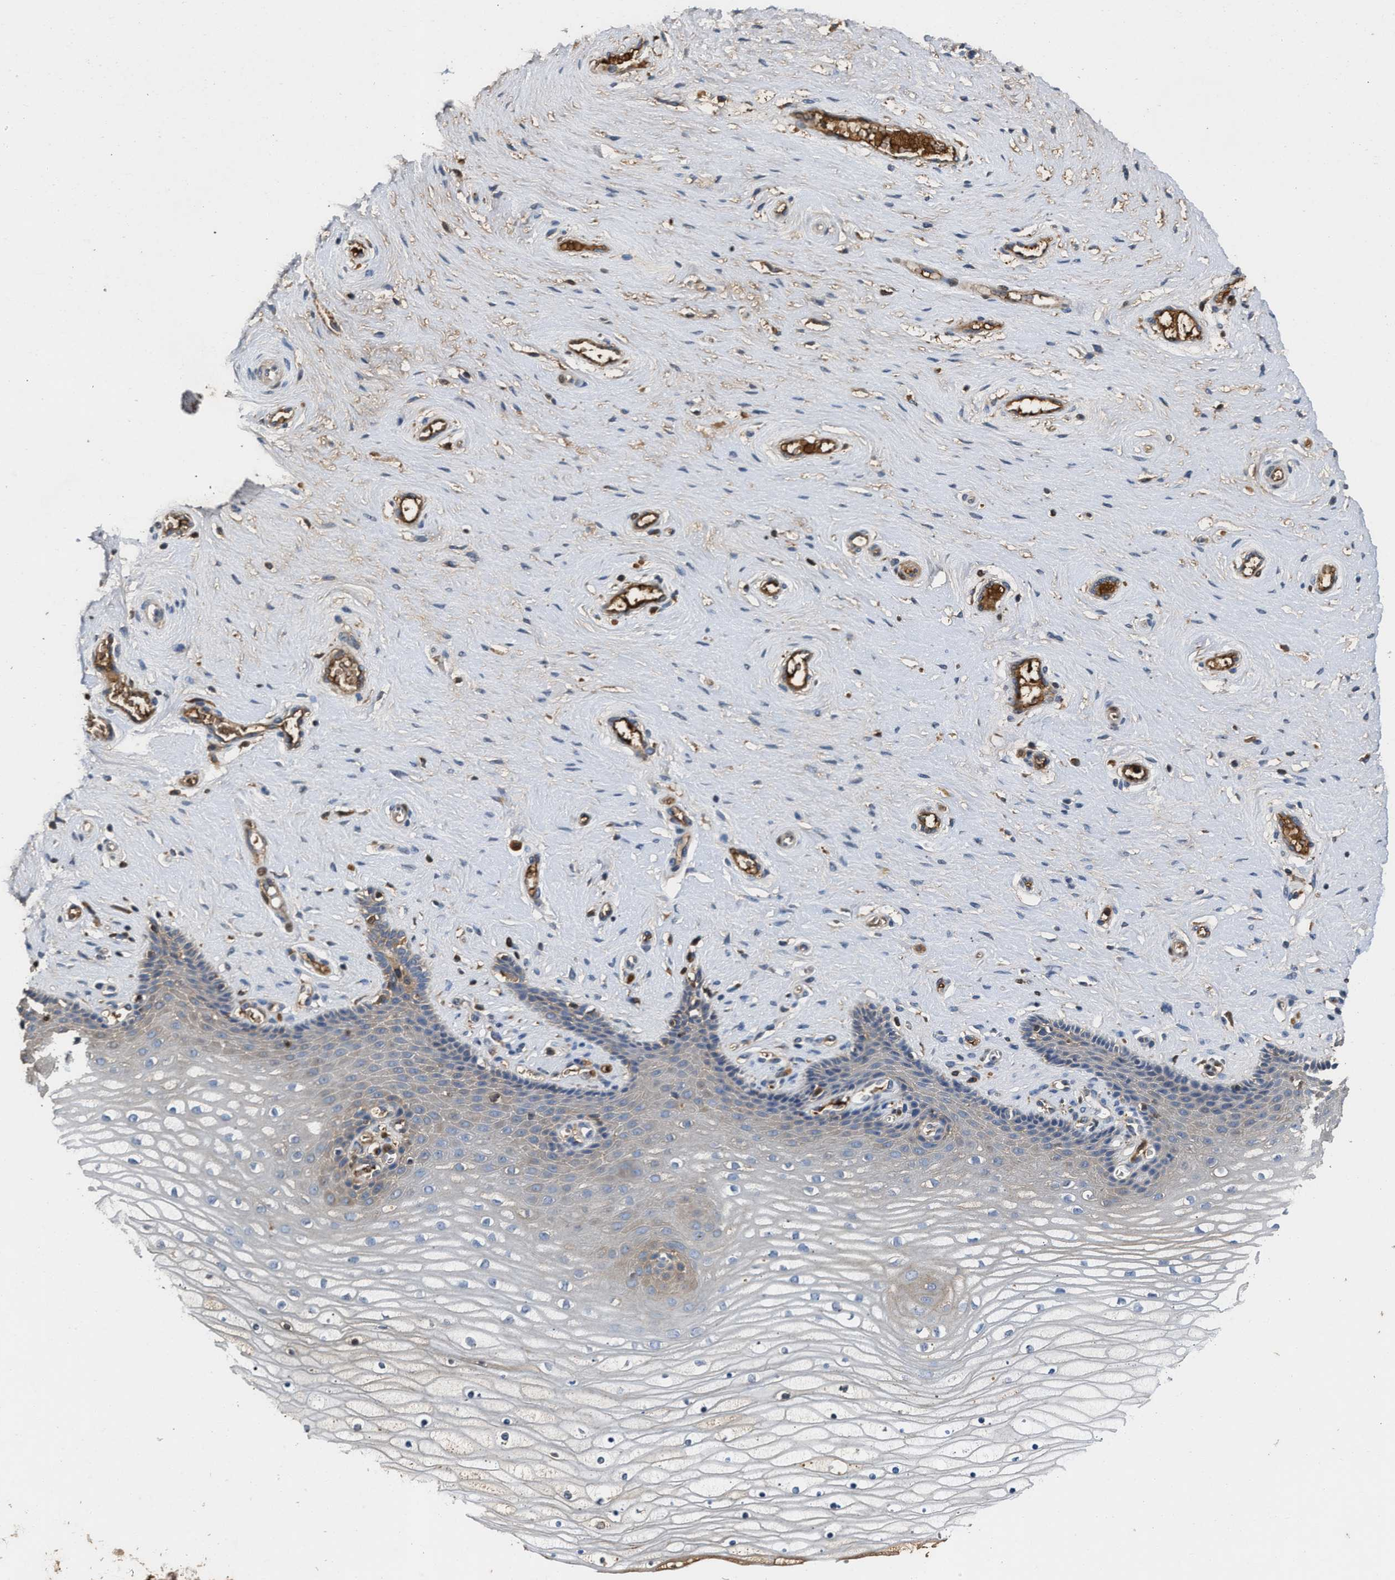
{"staining": {"intensity": "moderate", "quantity": "<25%", "location": "cytoplasmic/membranous"}, "tissue": "cervix", "cell_type": "Squamous epithelial cells", "image_type": "normal", "snomed": [{"axis": "morphology", "description": "Normal tissue, NOS"}, {"axis": "topography", "description": "Cervix"}], "caption": "Protein analysis of normal cervix displays moderate cytoplasmic/membranous positivity in about <25% of squamous epithelial cells.", "gene": "C3", "patient": {"sex": "female", "age": 39}}